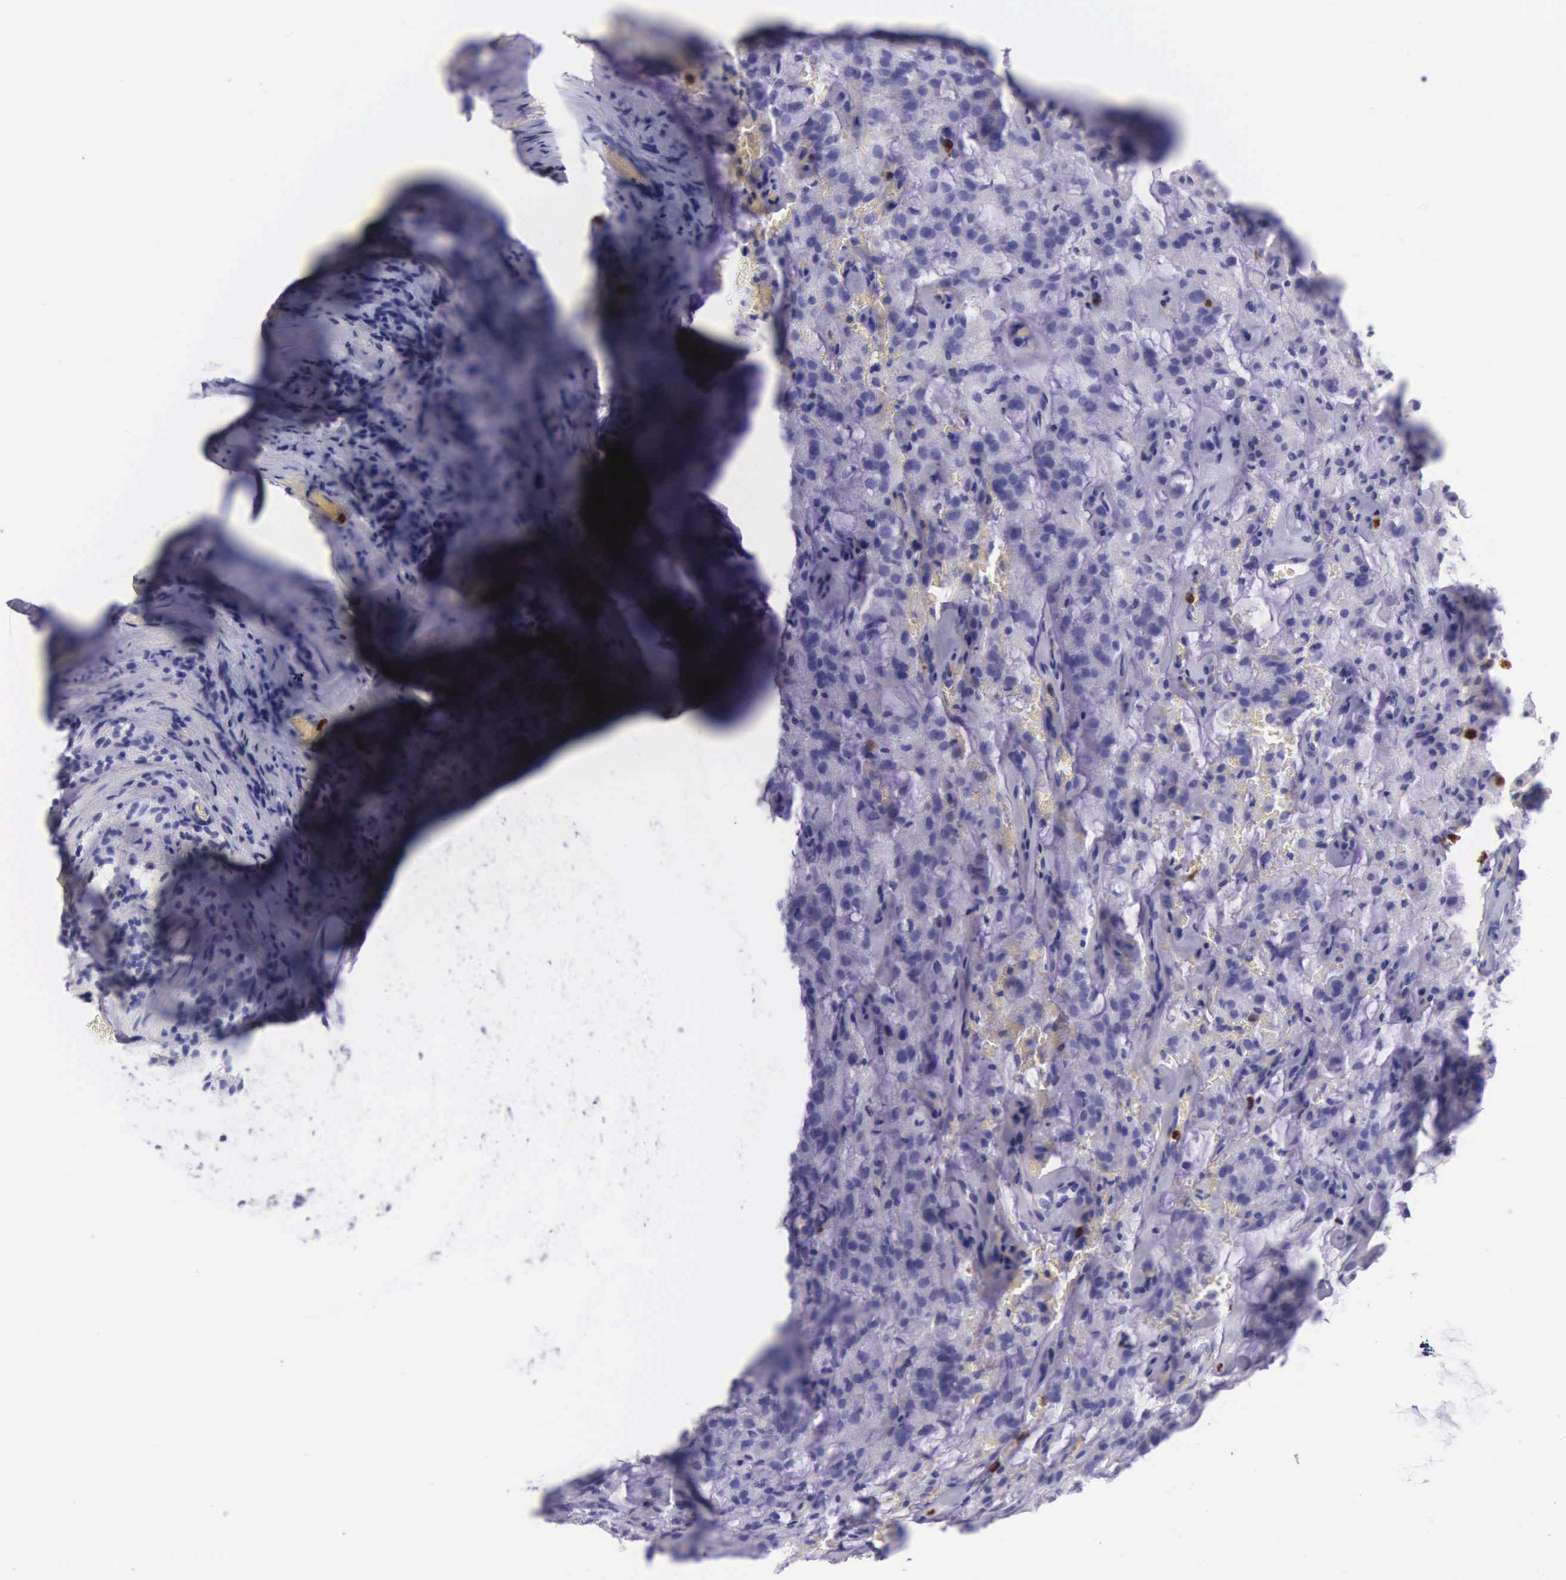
{"staining": {"intensity": "negative", "quantity": "none", "location": "none"}, "tissue": "prostate cancer", "cell_type": "Tumor cells", "image_type": "cancer", "snomed": [{"axis": "morphology", "description": "Adenocarcinoma, Medium grade"}, {"axis": "topography", "description": "Prostate"}], "caption": "Protein analysis of prostate cancer (adenocarcinoma (medium-grade)) exhibits no significant expression in tumor cells. (DAB (3,3'-diaminobenzidine) immunohistochemistry visualized using brightfield microscopy, high magnification).", "gene": "FCN1", "patient": {"sex": "male", "age": 60}}